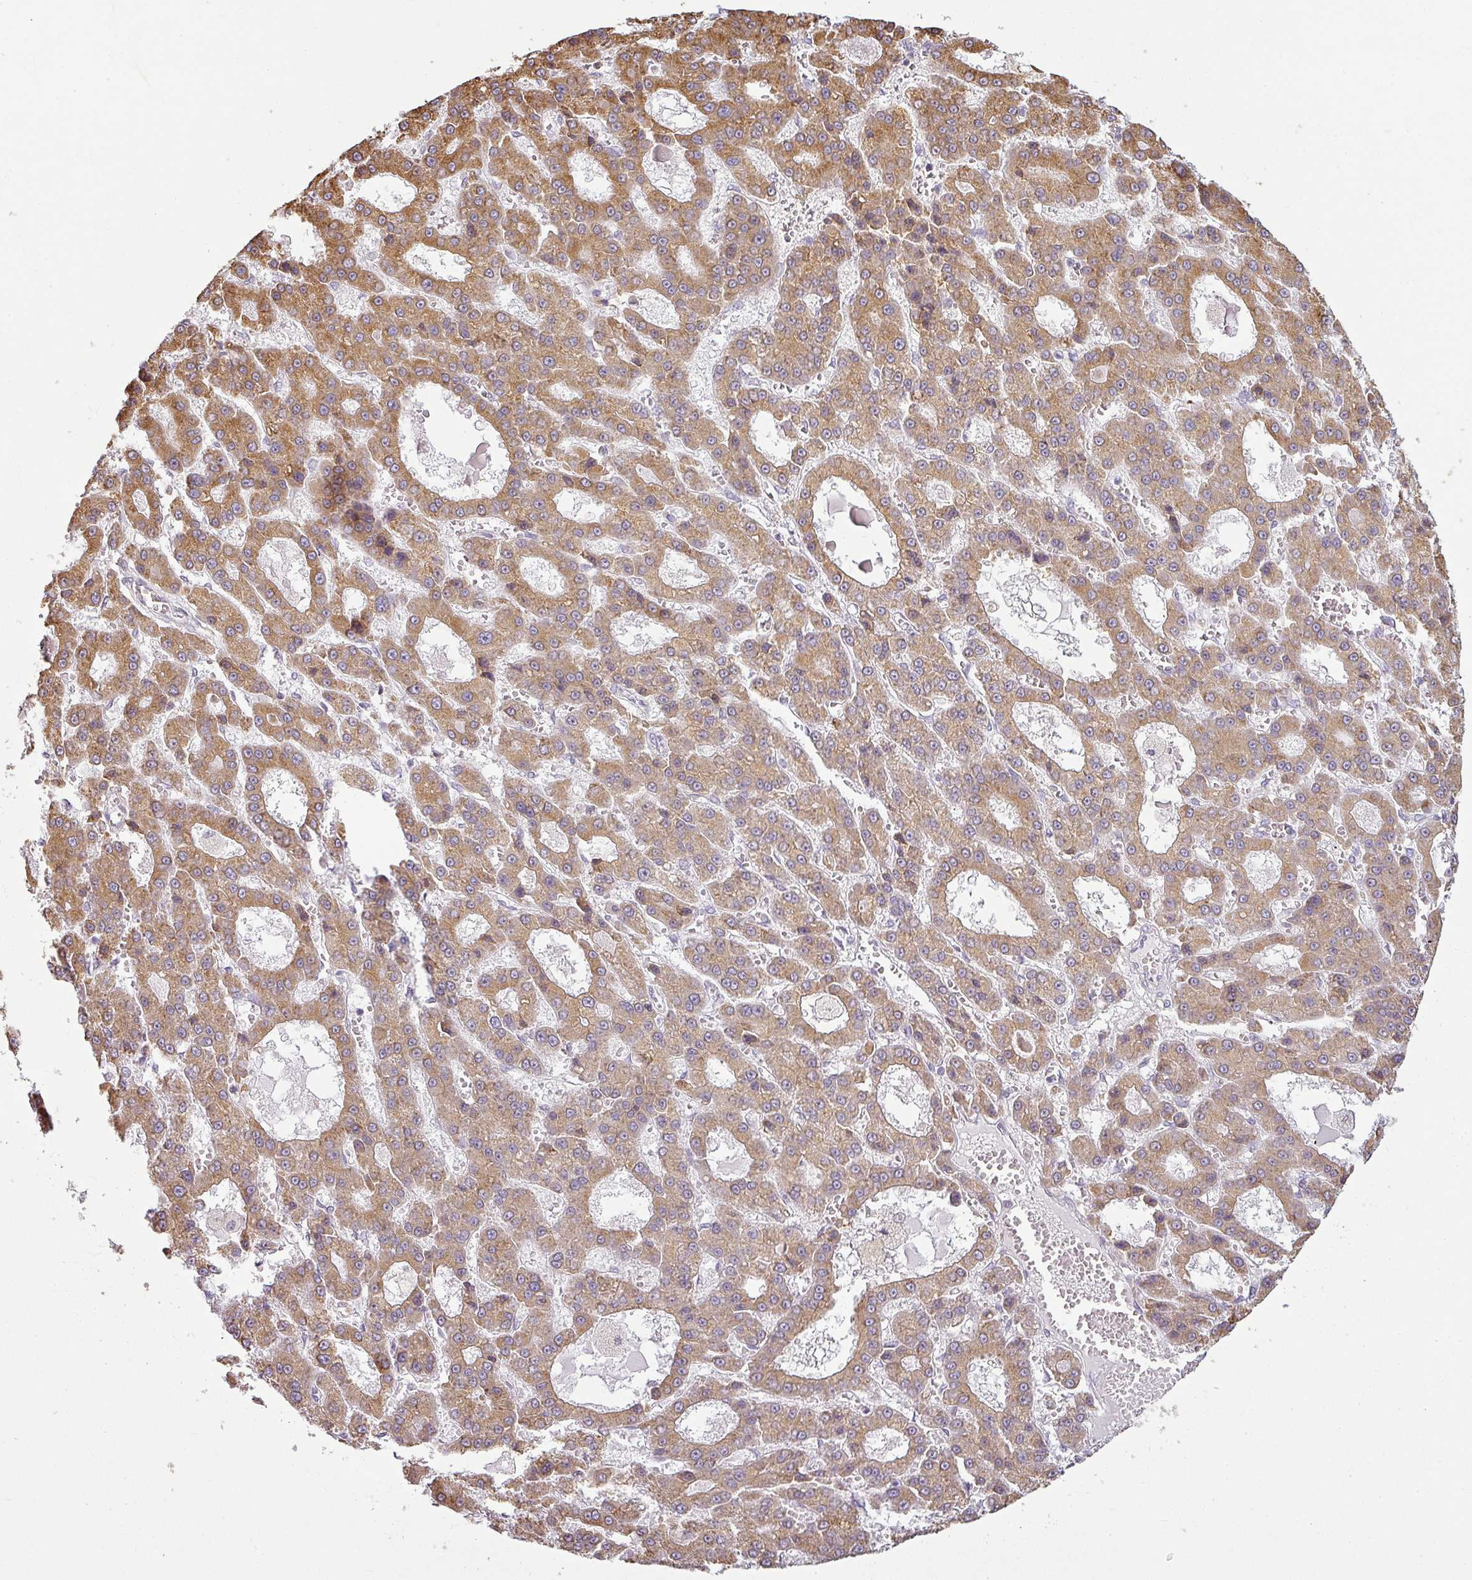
{"staining": {"intensity": "moderate", "quantity": ">75%", "location": "cytoplasmic/membranous"}, "tissue": "liver cancer", "cell_type": "Tumor cells", "image_type": "cancer", "snomed": [{"axis": "morphology", "description": "Carcinoma, Hepatocellular, NOS"}, {"axis": "topography", "description": "Liver"}], "caption": "This is an image of immunohistochemistry (IHC) staining of liver cancer, which shows moderate positivity in the cytoplasmic/membranous of tumor cells.", "gene": "CCDC144A", "patient": {"sex": "male", "age": 70}}